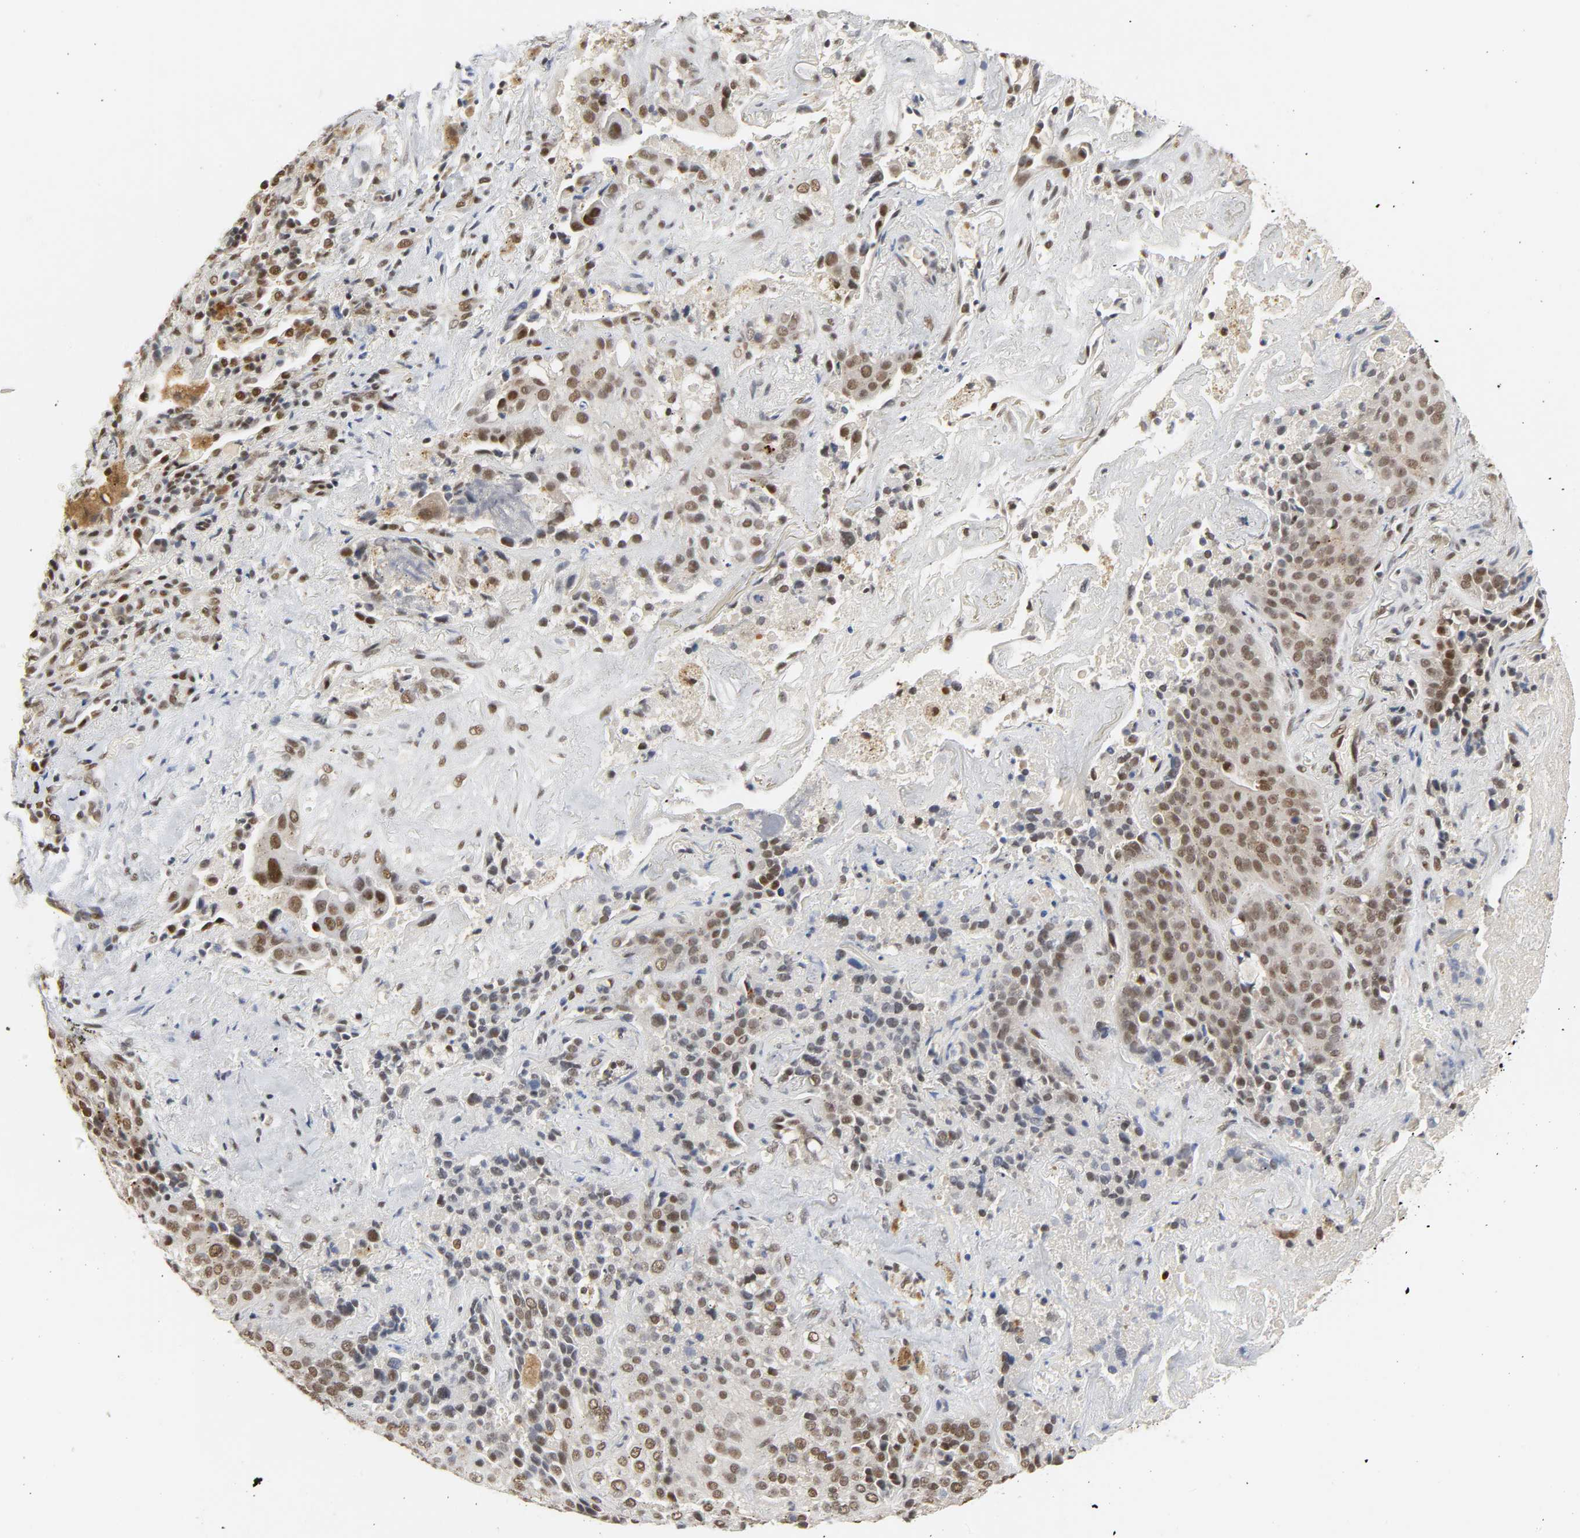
{"staining": {"intensity": "moderate", "quantity": ">75%", "location": "nuclear"}, "tissue": "lung cancer", "cell_type": "Tumor cells", "image_type": "cancer", "snomed": [{"axis": "morphology", "description": "Squamous cell carcinoma, NOS"}, {"axis": "topography", "description": "Lung"}], "caption": "Immunohistochemistry (IHC) image of human squamous cell carcinoma (lung) stained for a protein (brown), which demonstrates medium levels of moderate nuclear staining in approximately >75% of tumor cells.", "gene": "NCOA6", "patient": {"sex": "male", "age": 54}}